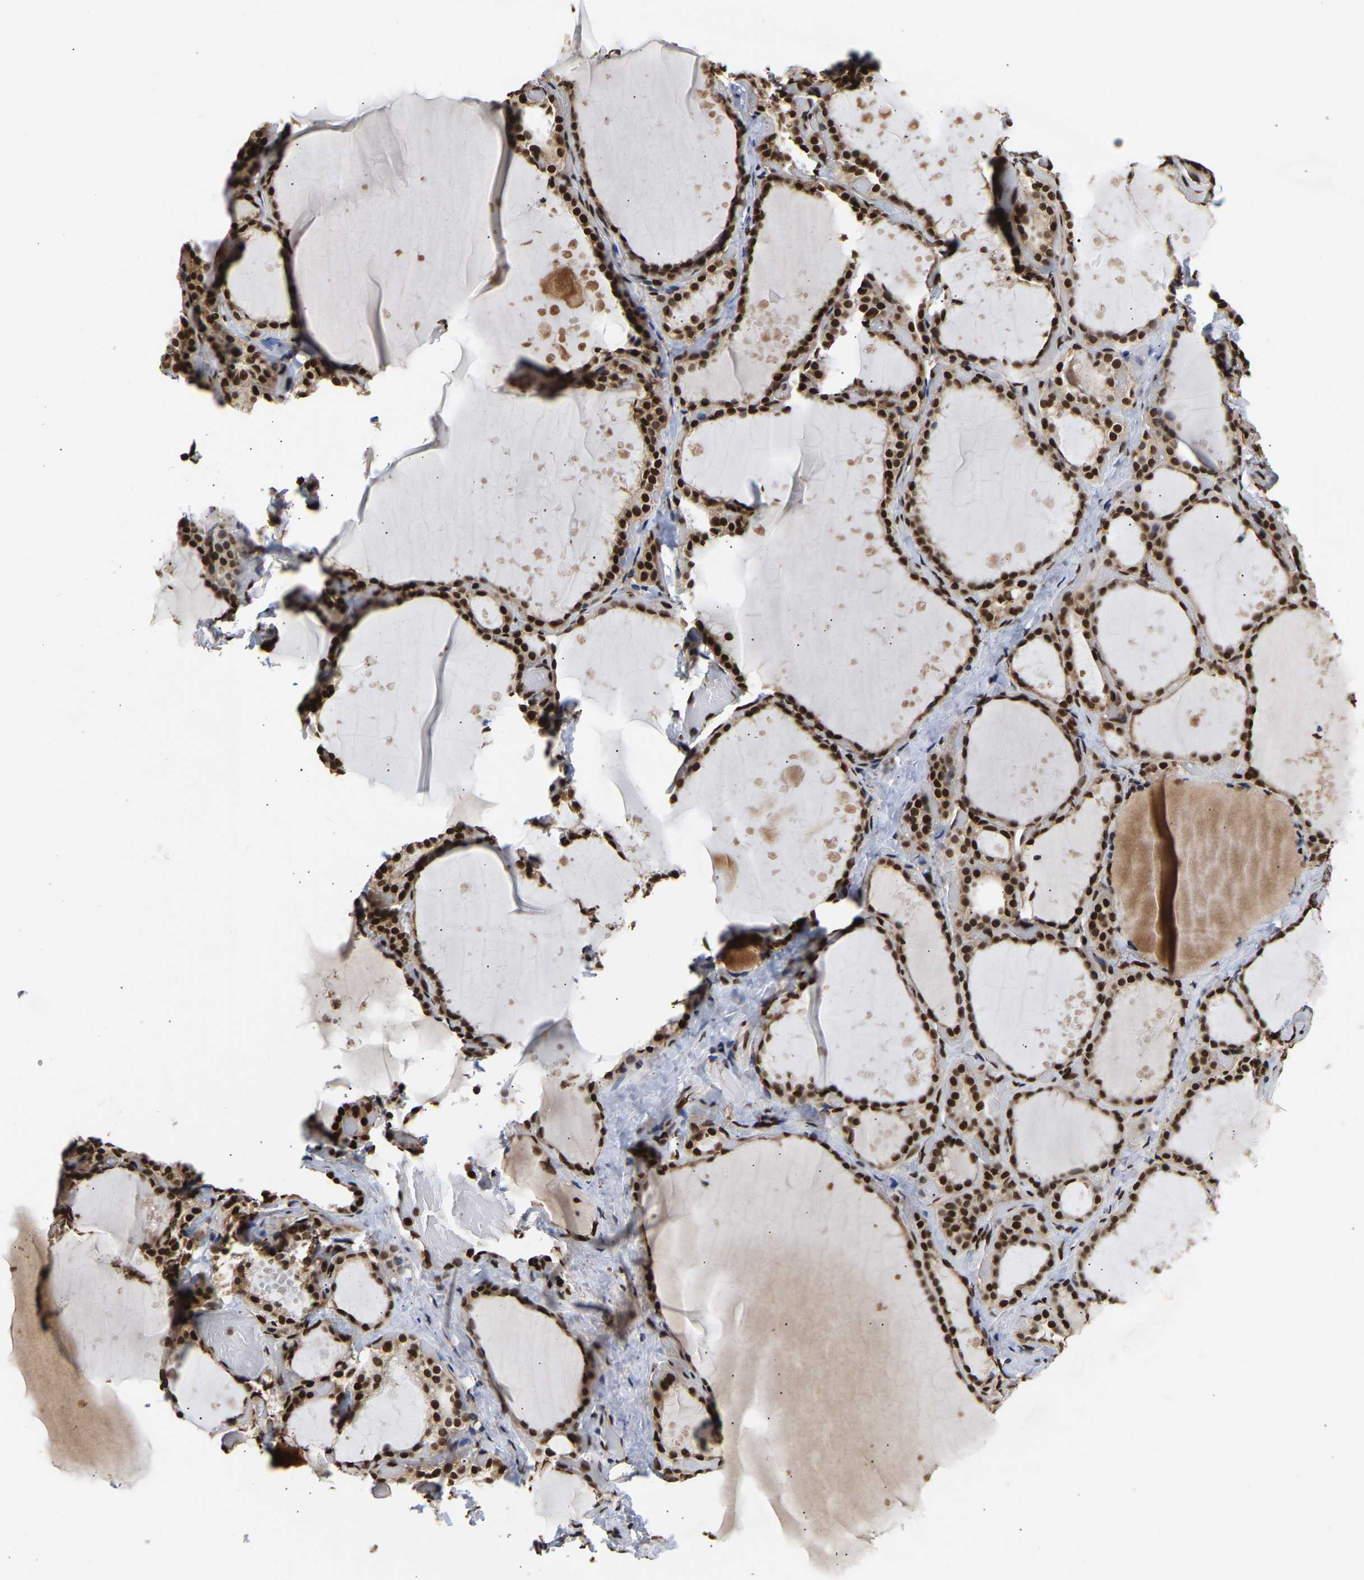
{"staining": {"intensity": "strong", "quantity": ">75%", "location": "nuclear"}, "tissue": "thyroid gland", "cell_type": "Glandular cells", "image_type": "normal", "snomed": [{"axis": "morphology", "description": "Normal tissue, NOS"}, {"axis": "topography", "description": "Thyroid gland"}], "caption": "Benign thyroid gland shows strong nuclear staining in about >75% of glandular cells.", "gene": "PSIP1", "patient": {"sex": "female", "age": 44}}